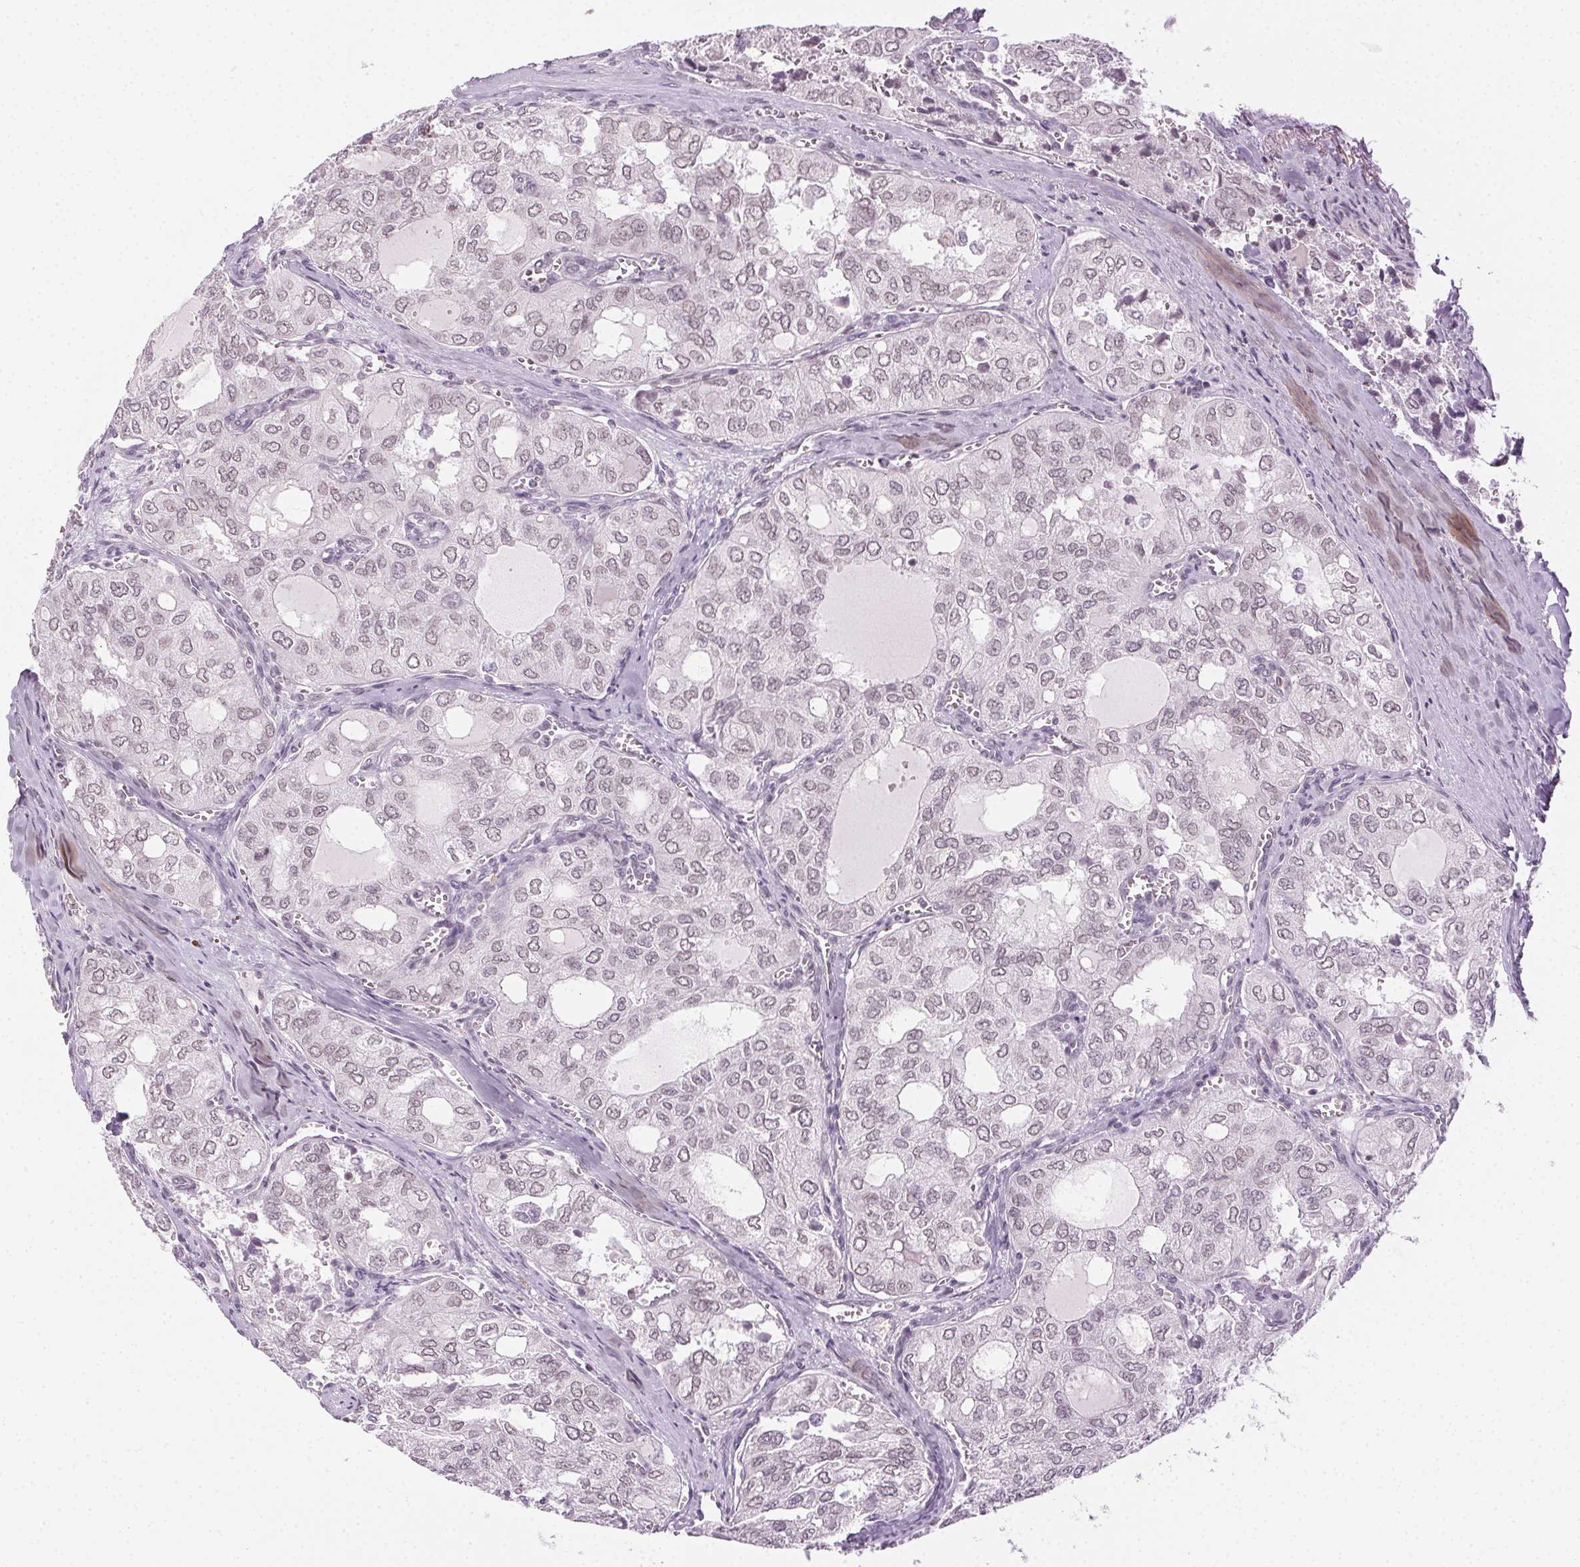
{"staining": {"intensity": "negative", "quantity": "none", "location": "none"}, "tissue": "thyroid cancer", "cell_type": "Tumor cells", "image_type": "cancer", "snomed": [{"axis": "morphology", "description": "Follicular adenoma carcinoma, NOS"}, {"axis": "topography", "description": "Thyroid gland"}], "caption": "Follicular adenoma carcinoma (thyroid) stained for a protein using immunohistochemistry (IHC) demonstrates no positivity tumor cells.", "gene": "AIF1L", "patient": {"sex": "male", "age": 75}}